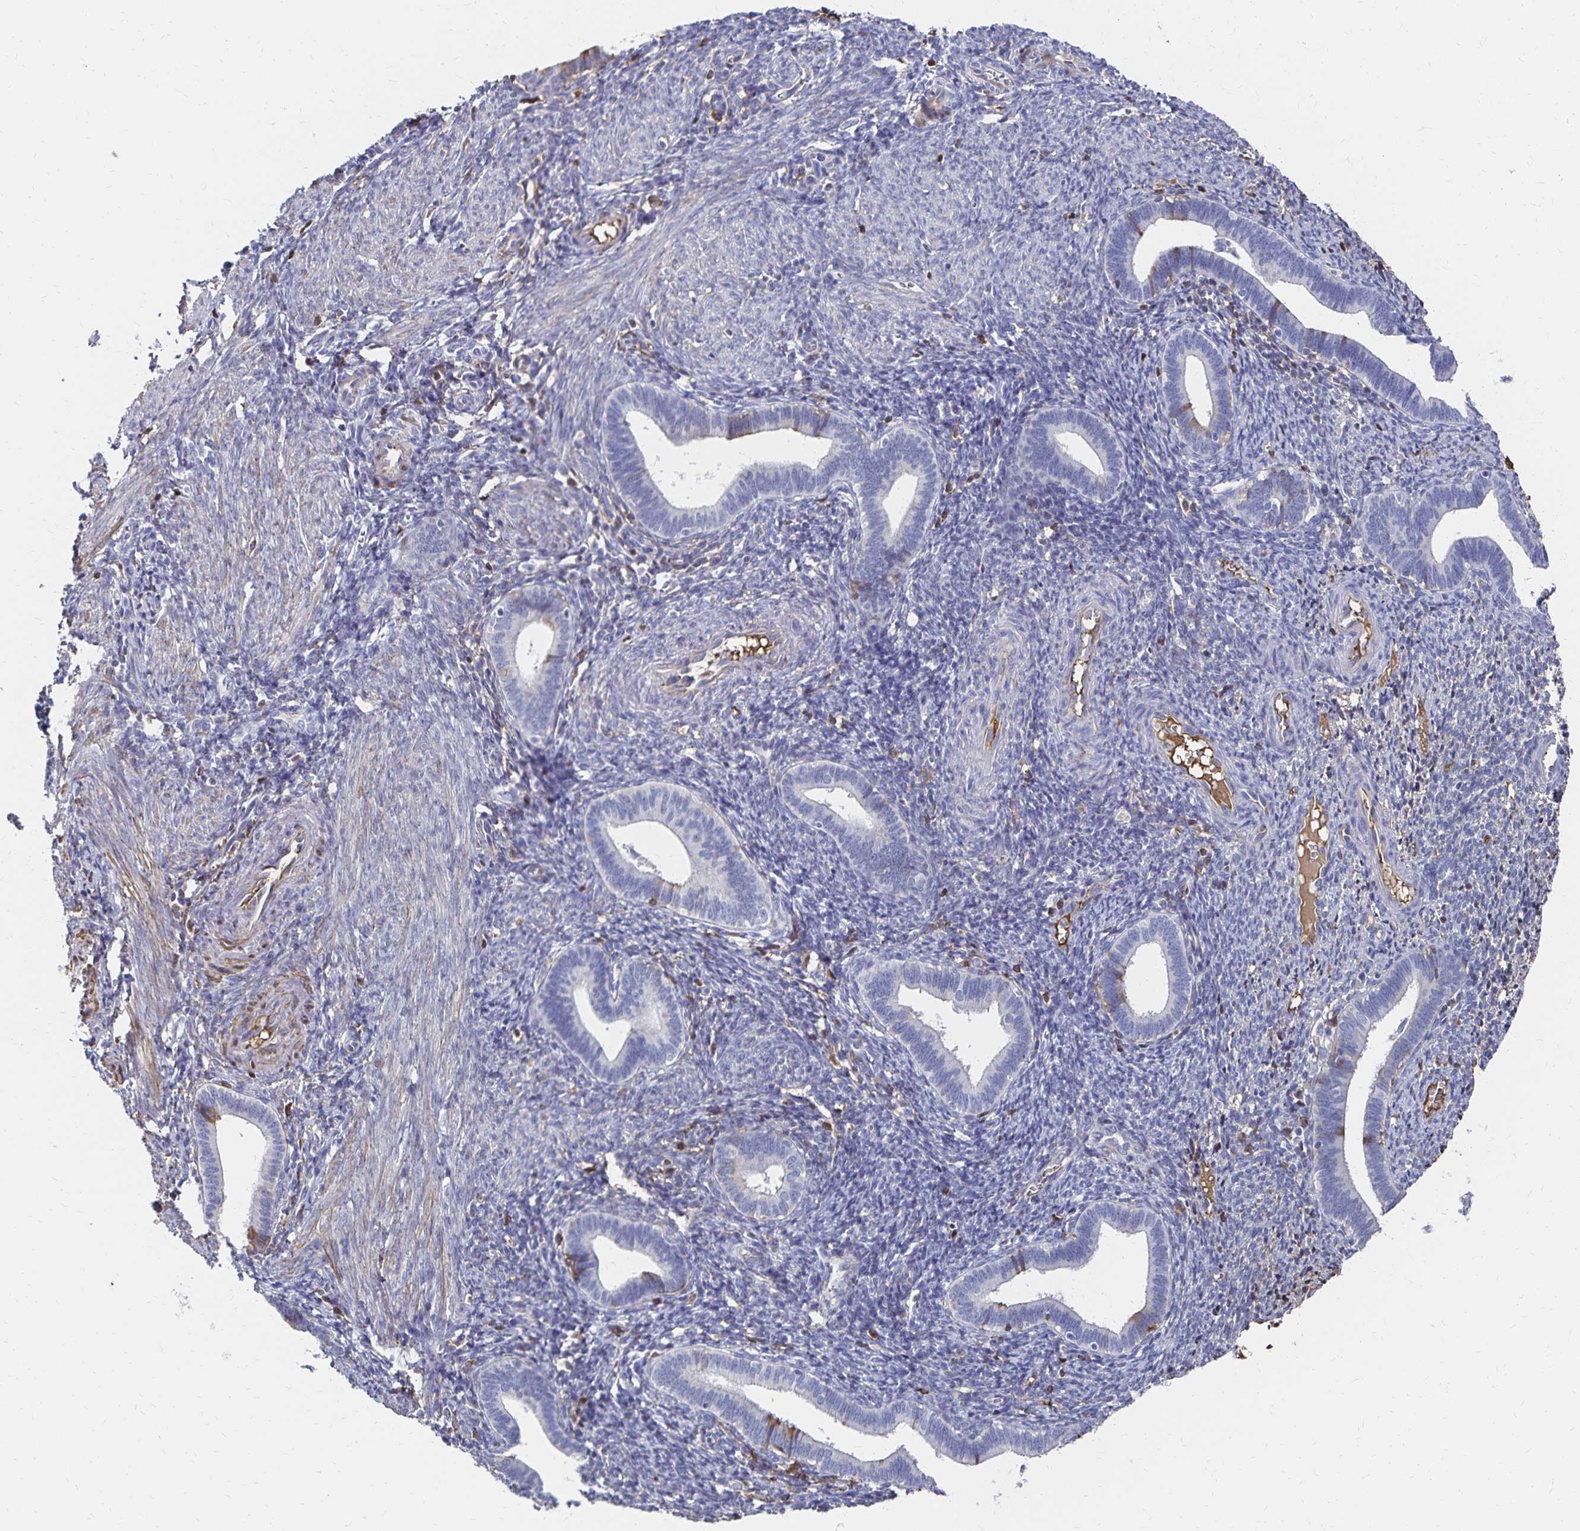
{"staining": {"intensity": "negative", "quantity": "none", "location": "none"}, "tissue": "endometrium", "cell_type": "Cells in endometrial stroma", "image_type": "normal", "snomed": [{"axis": "morphology", "description": "Normal tissue, NOS"}, {"axis": "topography", "description": "Endometrium"}], "caption": "High magnification brightfield microscopy of unremarkable endometrium stained with DAB (brown) and counterstained with hematoxylin (blue): cells in endometrial stroma show no significant positivity. The staining is performed using DAB (3,3'-diaminobenzidine) brown chromogen with nuclei counter-stained in using hematoxylin.", "gene": "KISS1", "patient": {"sex": "female", "age": 41}}